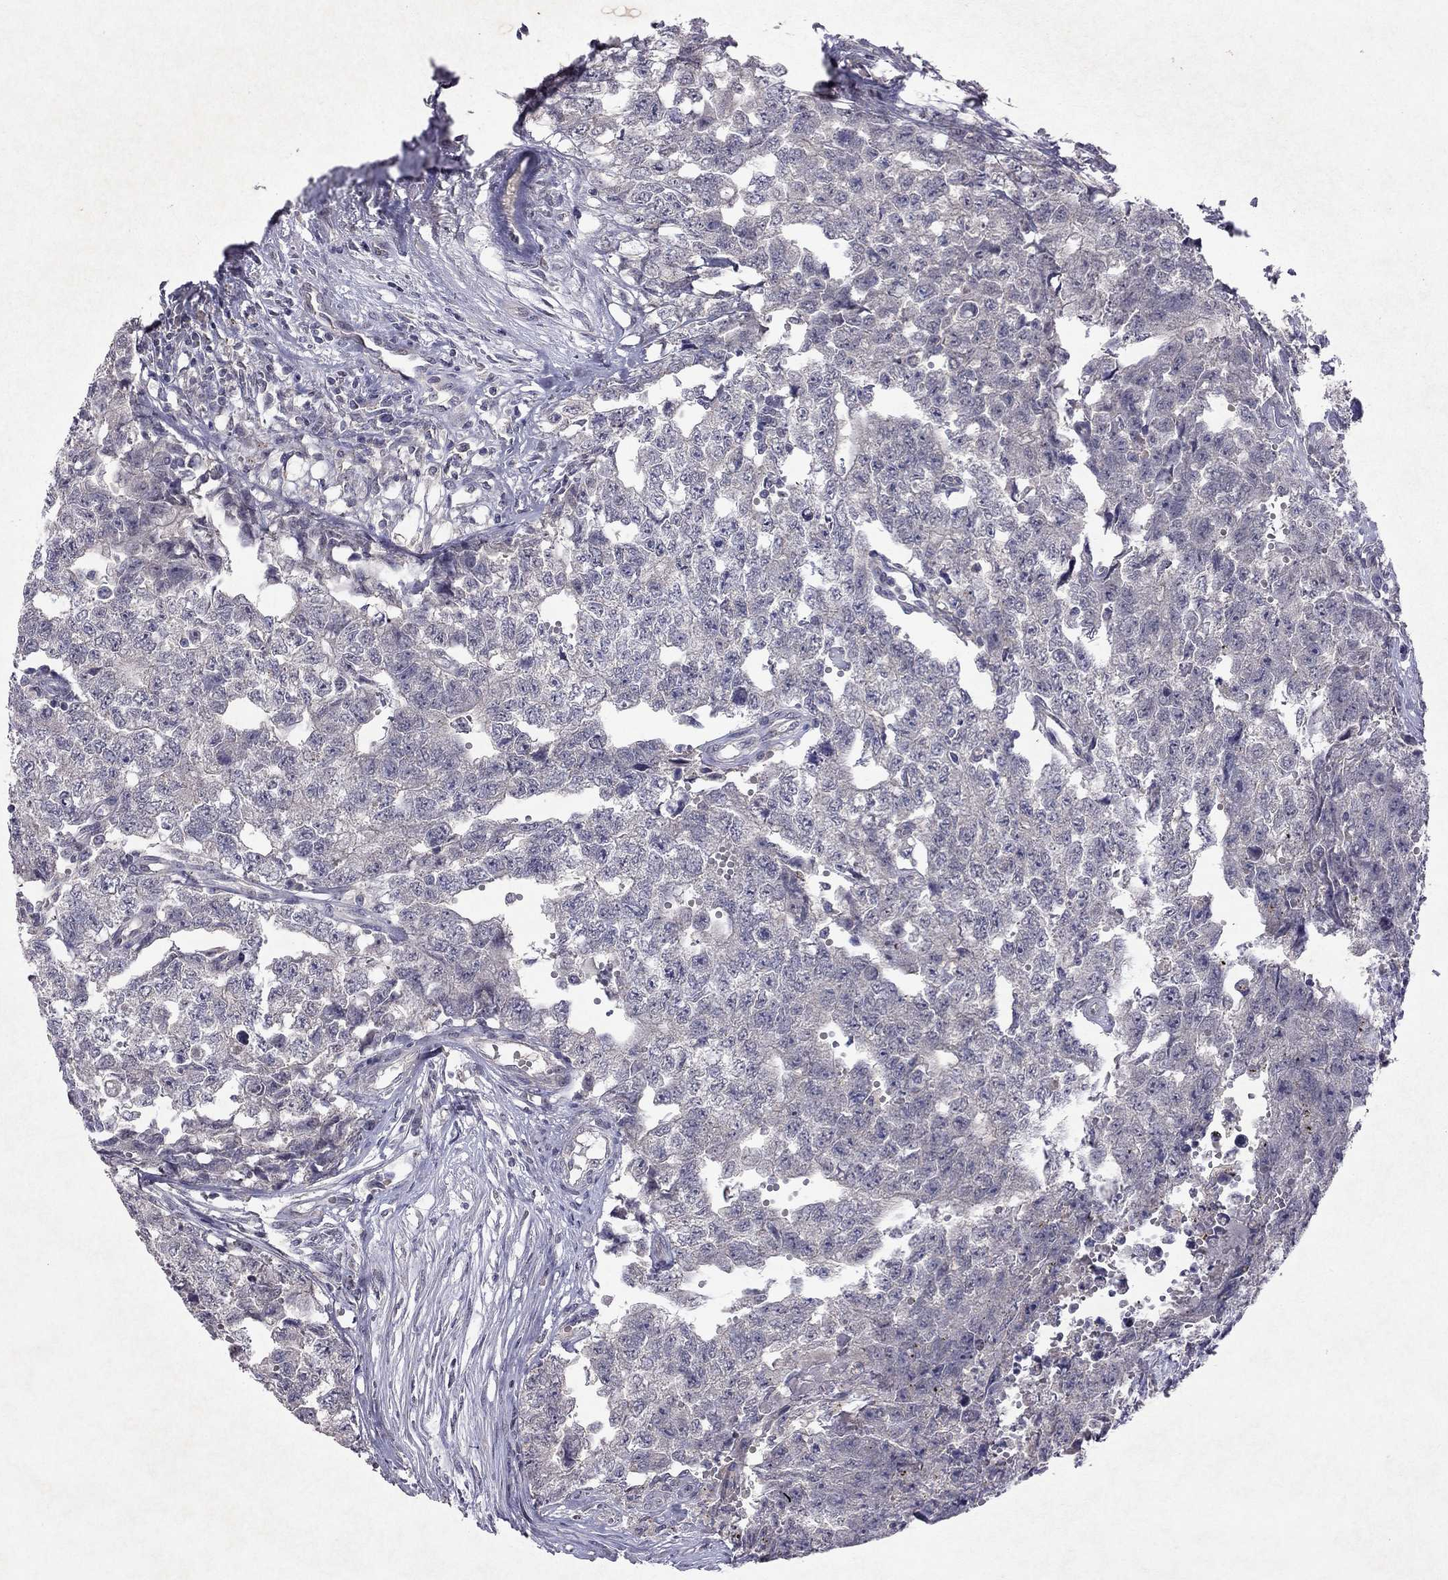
{"staining": {"intensity": "negative", "quantity": "none", "location": "none"}, "tissue": "testis cancer", "cell_type": "Tumor cells", "image_type": "cancer", "snomed": [{"axis": "morphology", "description": "Seminoma, NOS"}, {"axis": "morphology", "description": "Carcinoma, Embryonal, NOS"}, {"axis": "topography", "description": "Testis"}], "caption": "Testis embryonal carcinoma stained for a protein using IHC reveals no expression tumor cells.", "gene": "ESR2", "patient": {"sex": "male", "age": 22}}